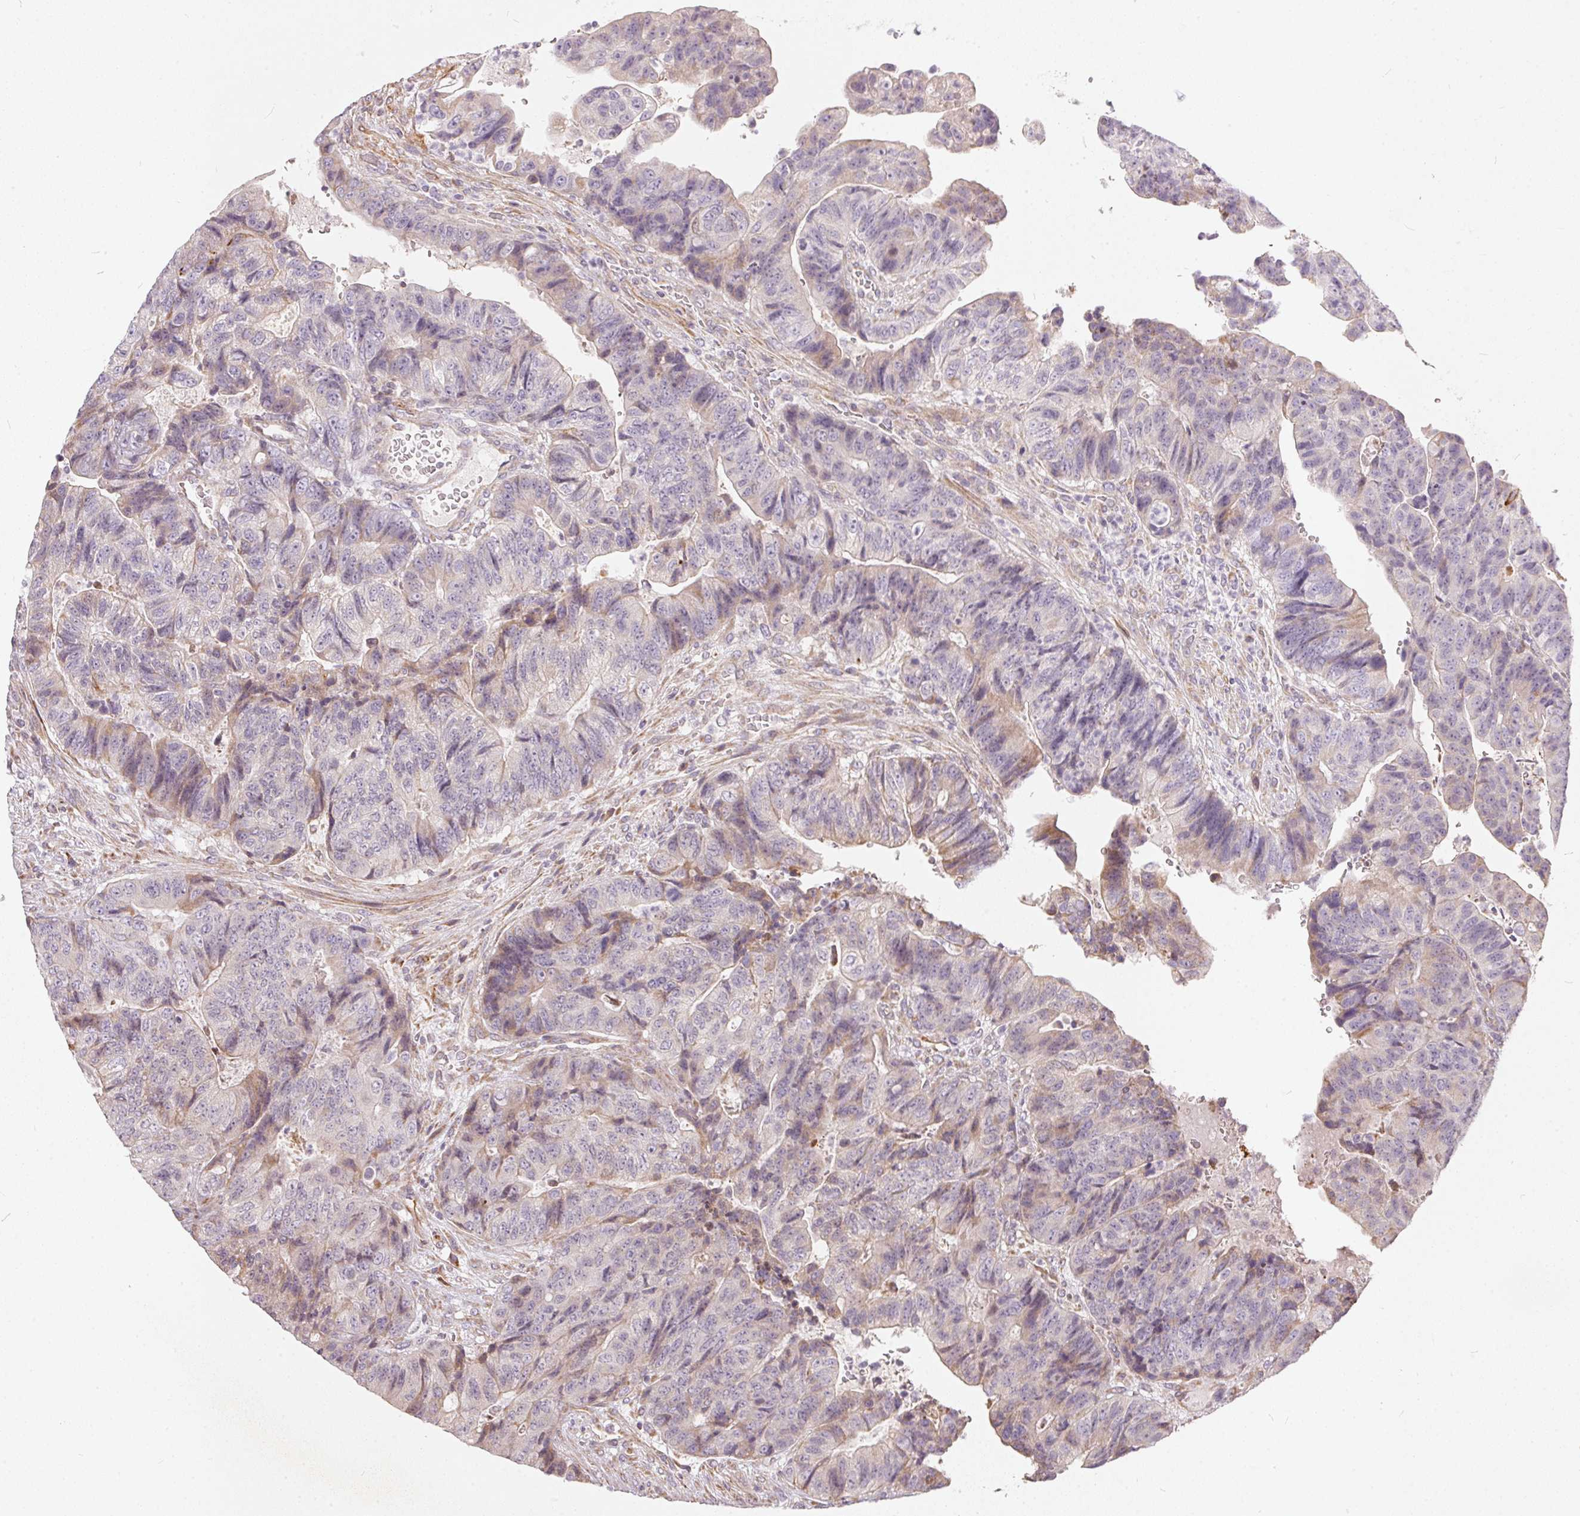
{"staining": {"intensity": "weak", "quantity": "<25%", "location": "cytoplasmic/membranous"}, "tissue": "colorectal cancer", "cell_type": "Tumor cells", "image_type": "cancer", "snomed": [{"axis": "morphology", "description": "Normal tissue, NOS"}, {"axis": "morphology", "description": "Adenocarcinoma, NOS"}, {"axis": "topography", "description": "Colon"}], "caption": "This photomicrograph is of adenocarcinoma (colorectal) stained with immunohistochemistry to label a protein in brown with the nuclei are counter-stained blue. There is no positivity in tumor cells.", "gene": "VWA5B2", "patient": {"sex": "female", "age": 48}}